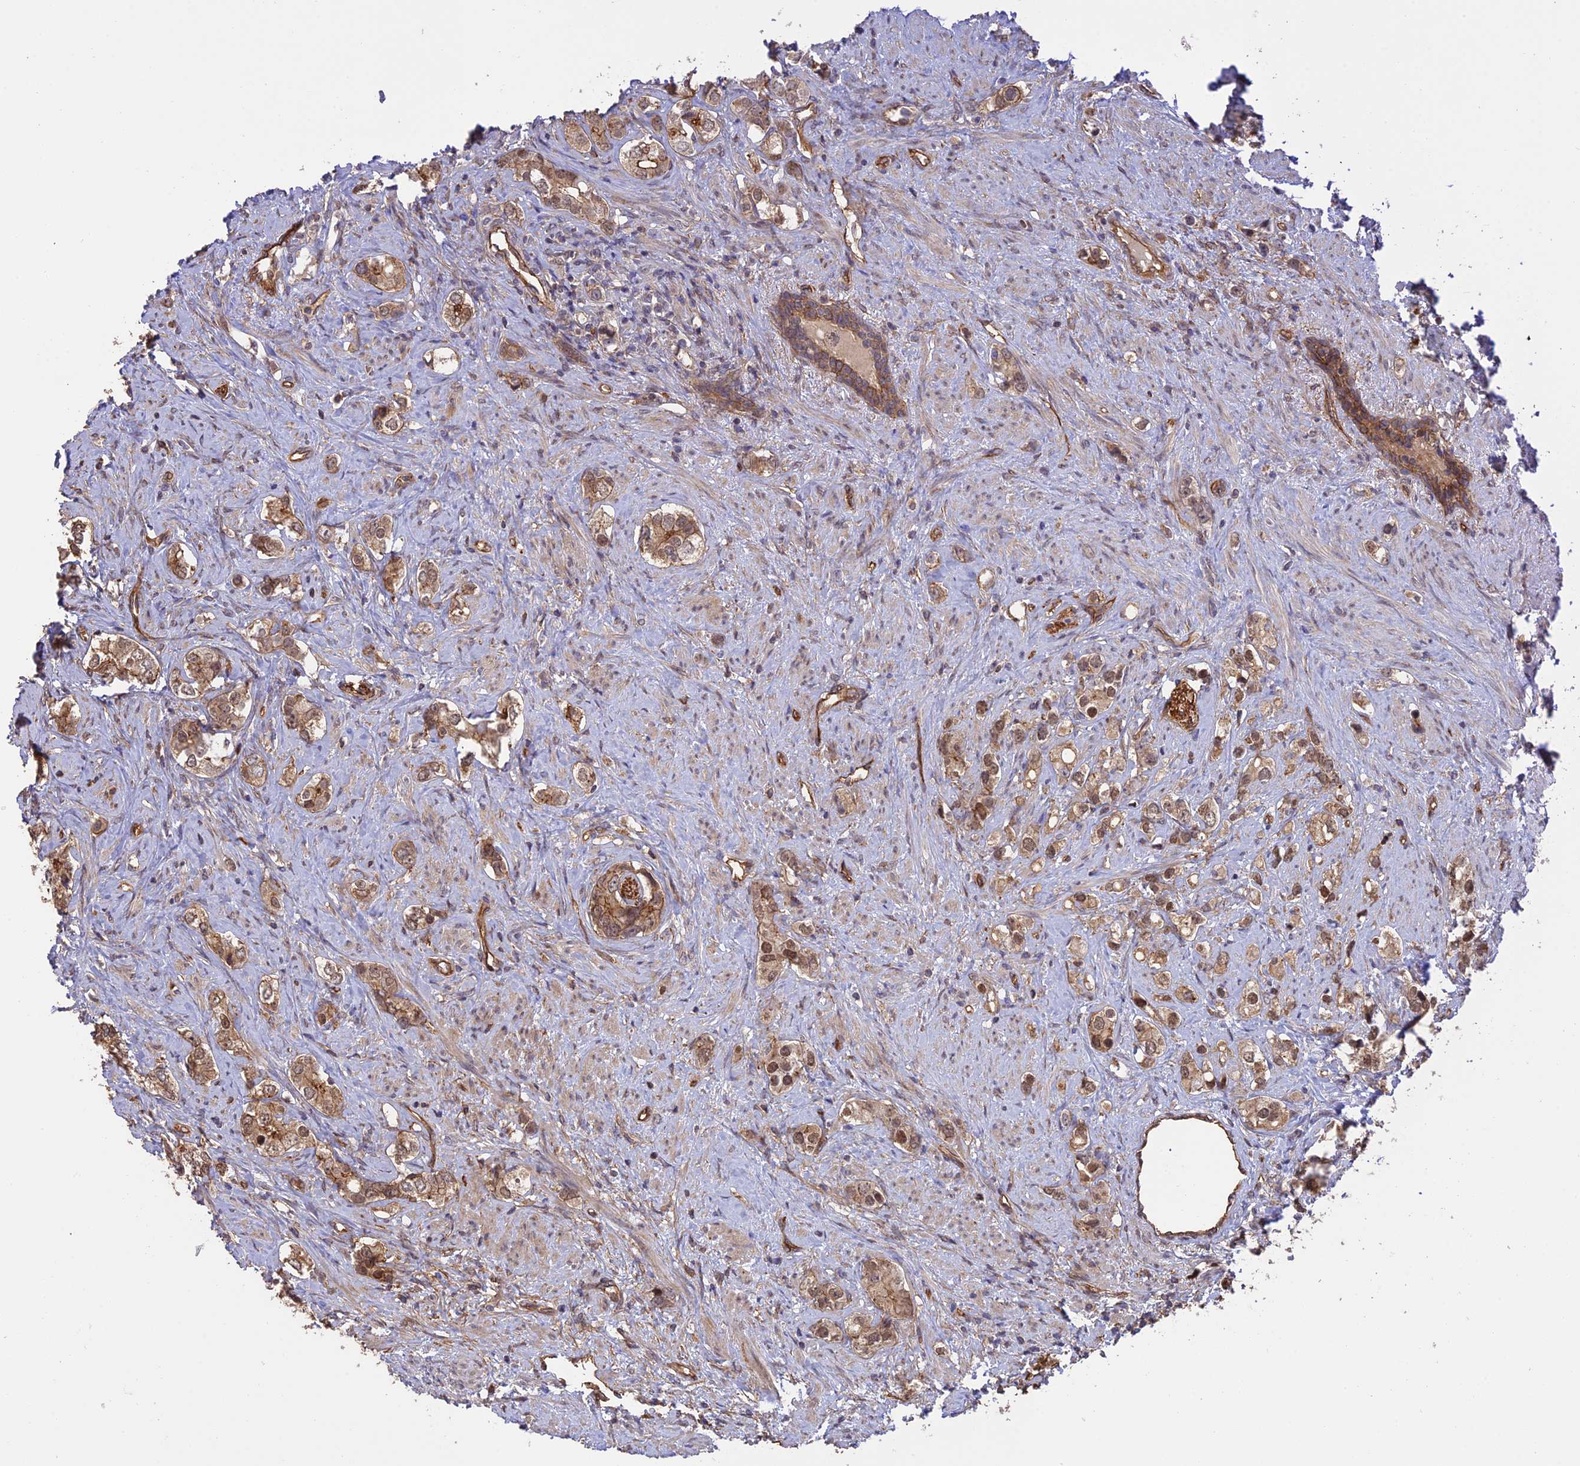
{"staining": {"intensity": "moderate", "quantity": ">75%", "location": "cytoplasmic/membranous,nuclear"}, "tissue": "prostate cancer", "cell_type": "Tumor cells", "image_type": "cancer", "snomed": [{"axis": "morphology", "description": "Adenocarcinoma, High grade"}, {"axis": "topography", "description": "Prostate"}], "caption": "Prostate cancer (adenocarcinoma (high-grade)) stained with a brown dye shows moderate cytoplasmic/membranous and nuclear positive expression in about >75% of tumor cells.", "gene": "HOMER2", "patient": {"sex": "male", "age": 63}}